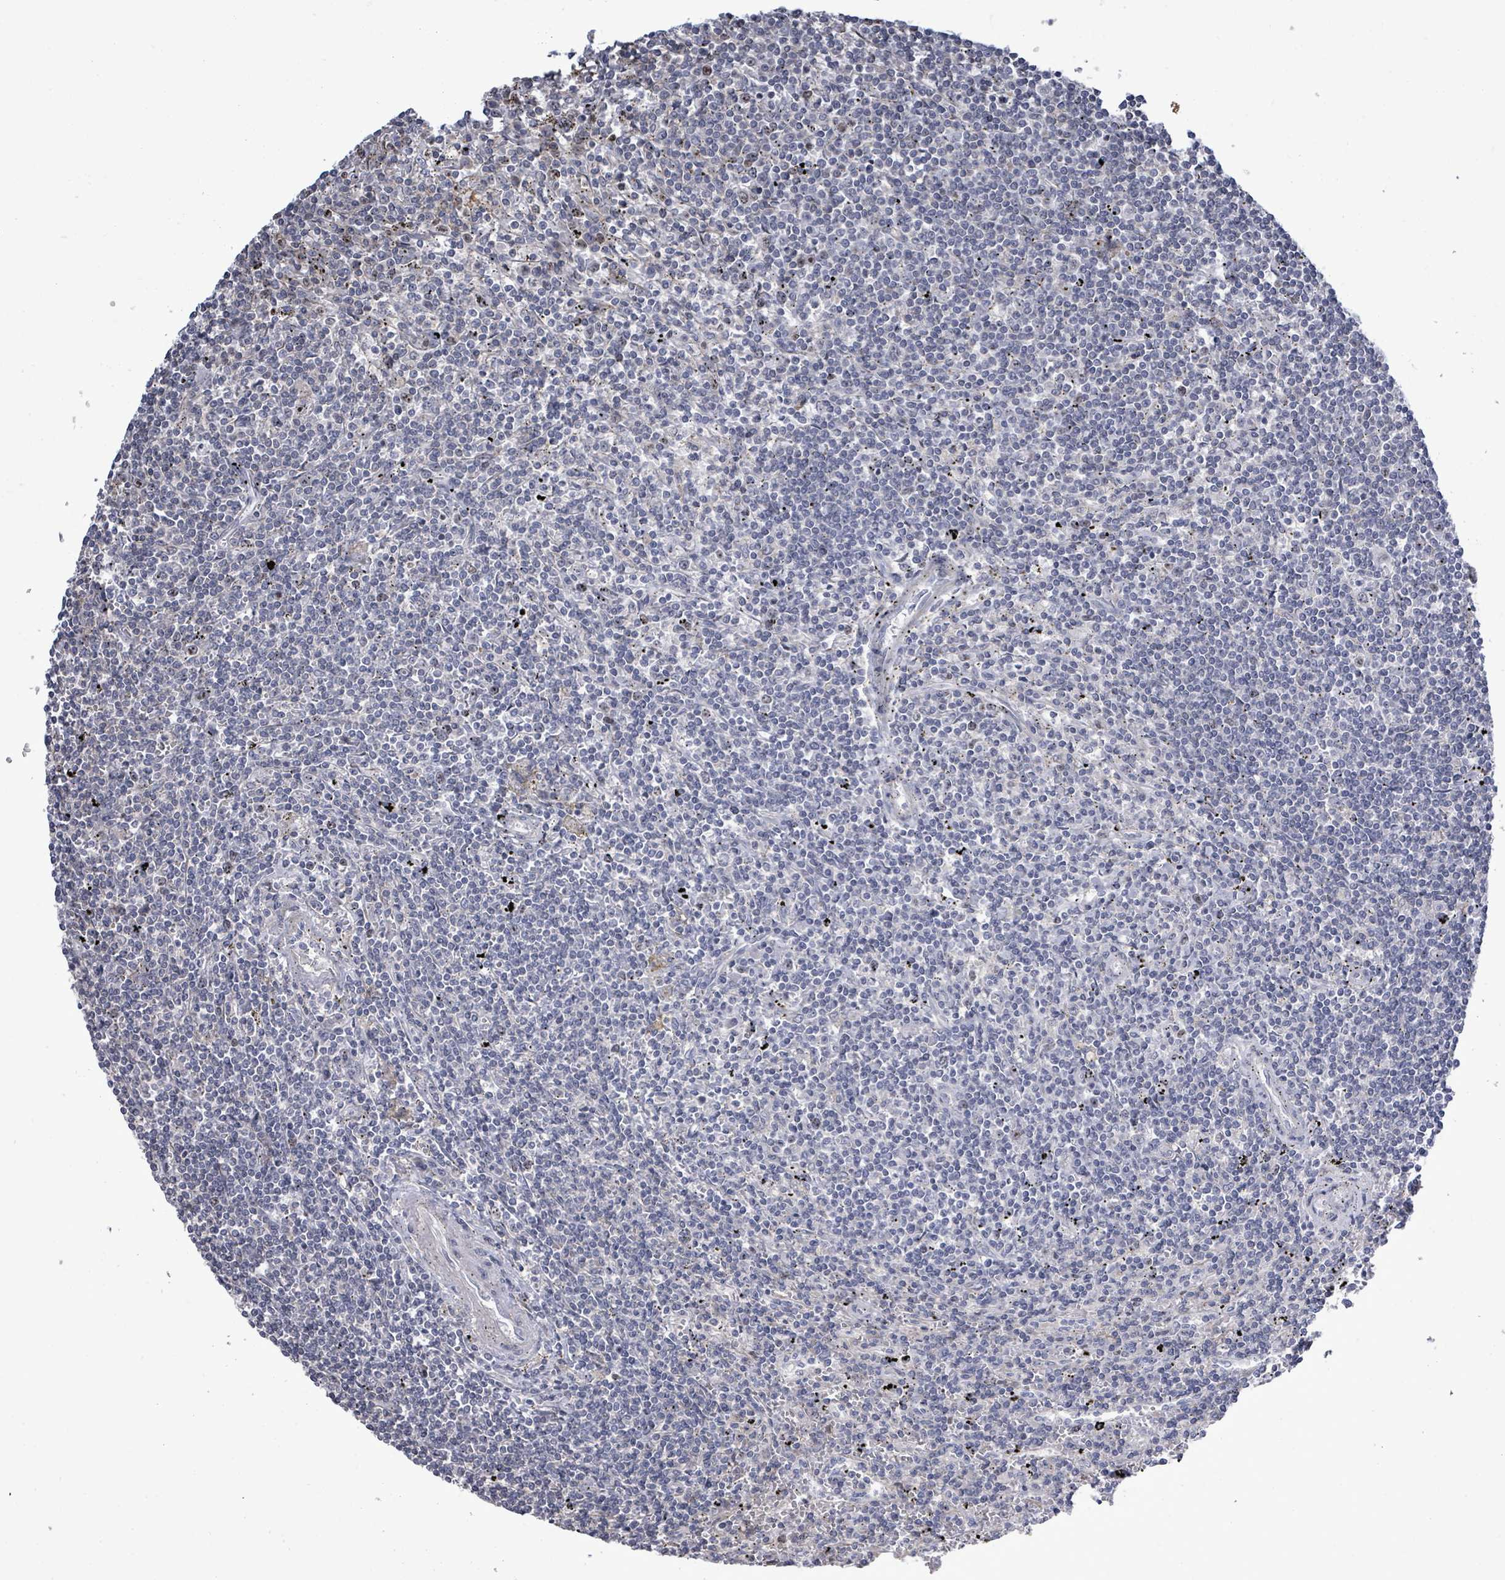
{"staining": {"intensity": "negative", "quantity": "none", "location": "none"}, "tissue": "lymphoma", "cell_type": "Tumor cells", "image_type": "cancer", "snomed": [{"axis": "morphology", "description": "Malignant lymphoma, non-Hodgkin's type, Low grade"}, {"axis": "topography", "description": "Spleen"}], "caption": "Image shows no significant protein expression in tumor cells of lymphoma.", "gene": "PAPSS1", "patient": {"sex": "male", "age": 76}}